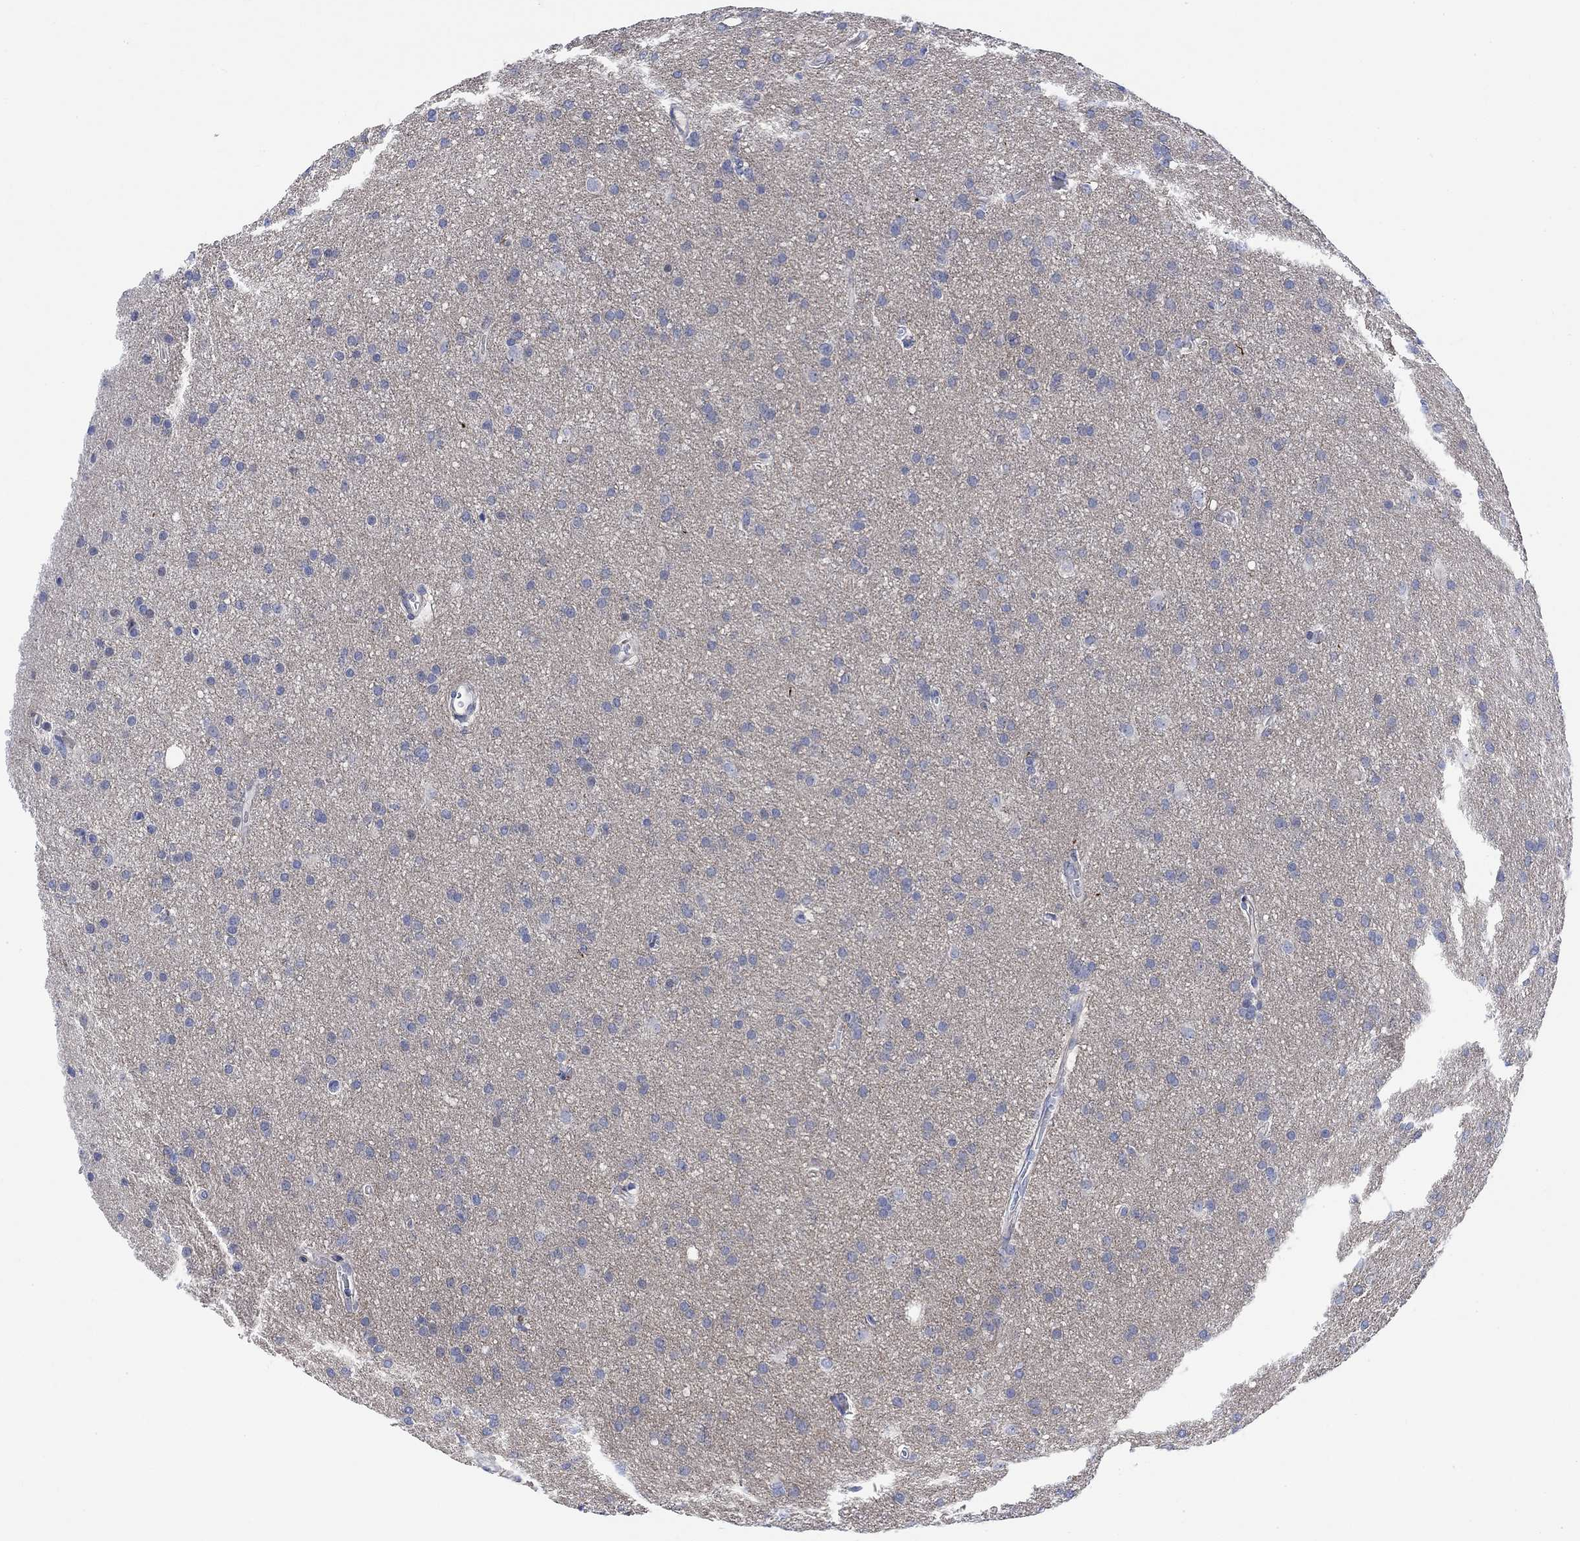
{"staining": {"intensity": "negative", "quantity": "none", "location": "none"}, "tissue": "glioma", "cell_type": "Tumor cells", "image_type": "cancer", "snomed": [{"axis": "morphology", "description": "Glioma, malignant, Low grade"}, {"axis": "topography", "description": "Brain"}], "caption": "Glioma was stained to show a protein in brown. There is no significant staining in tumor cells.", "gene": "ARSK", "patient": {"sex": "female", "age": 32}}